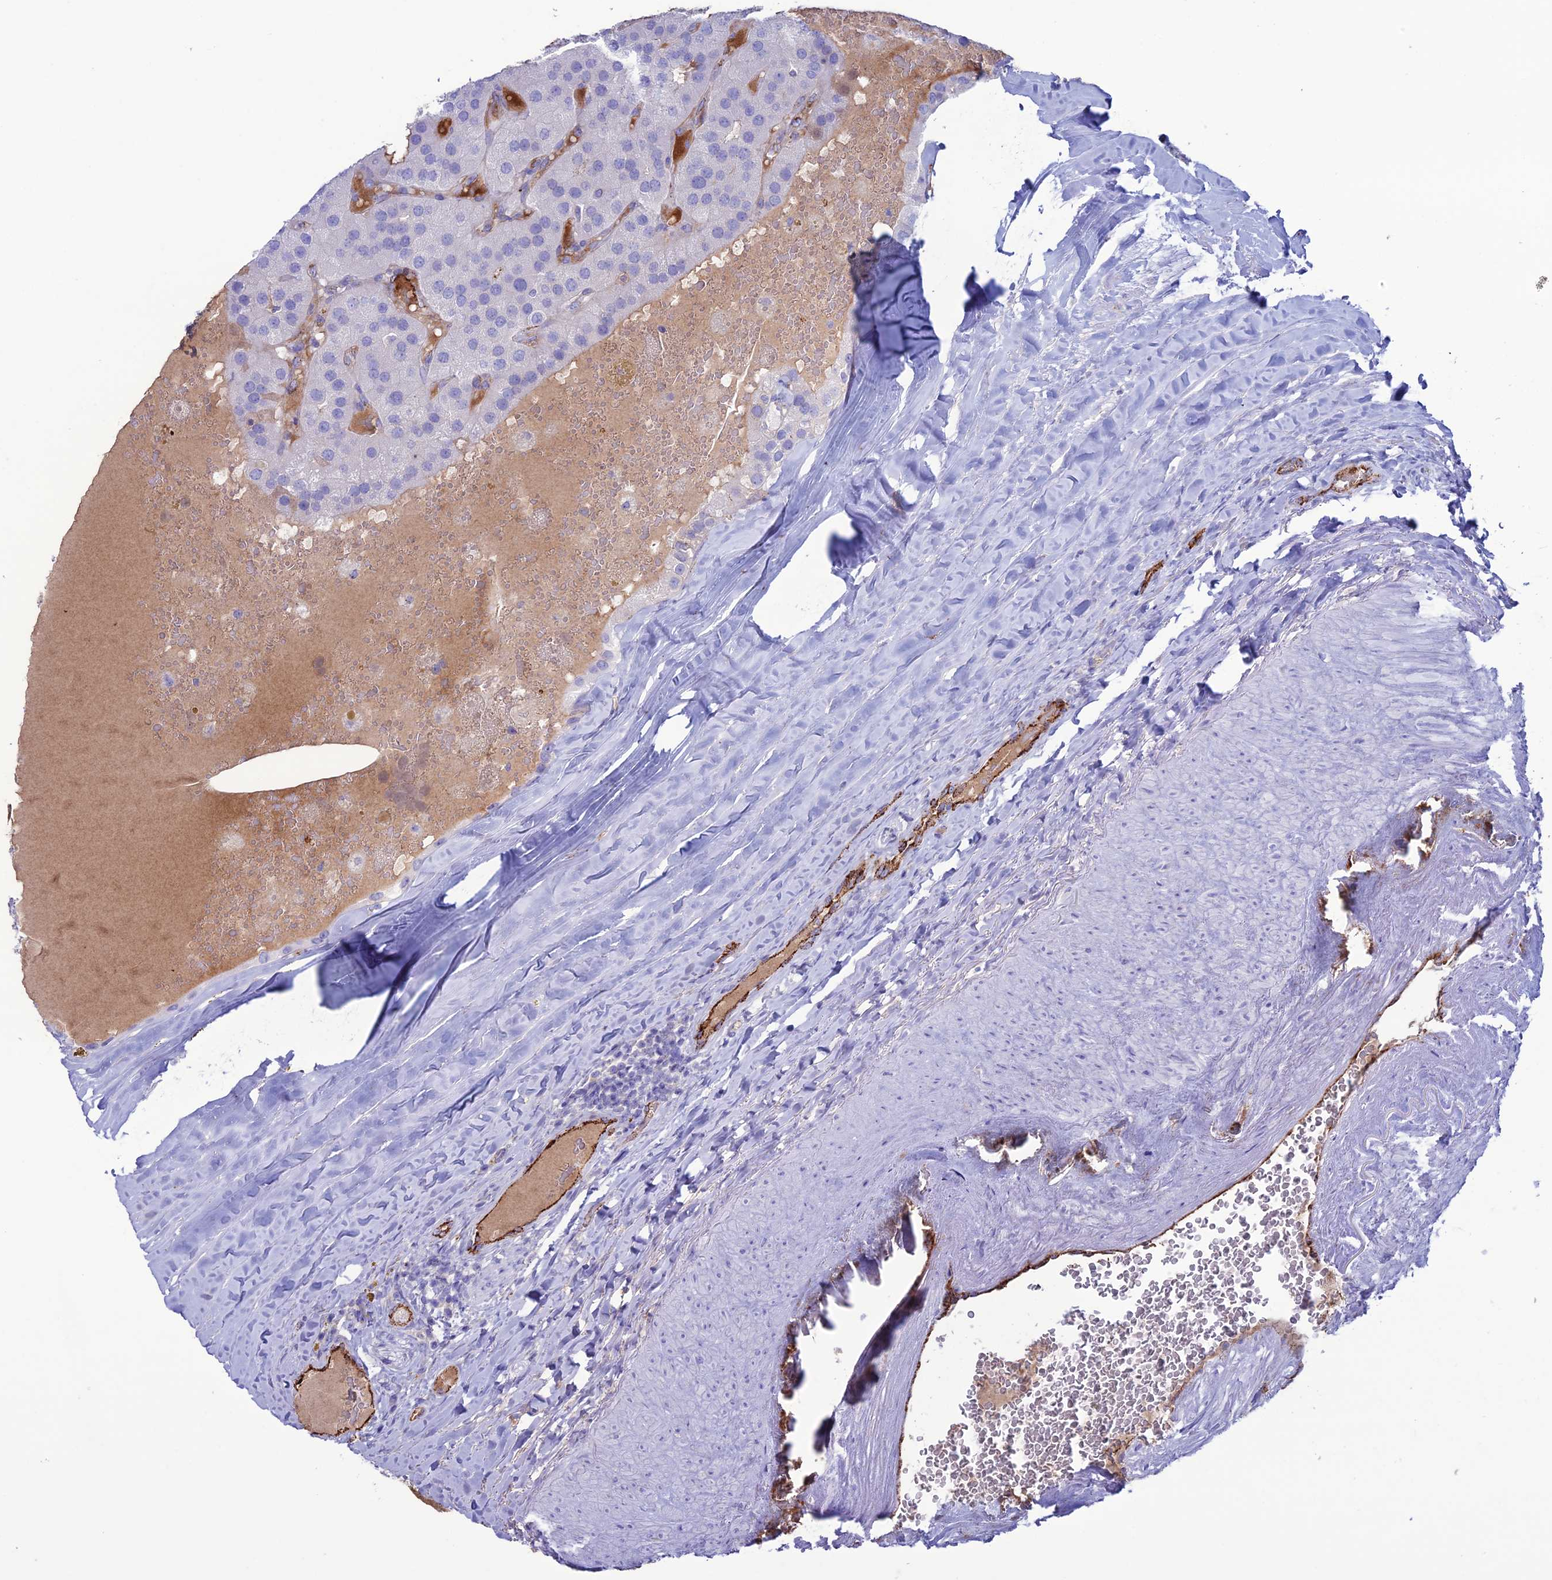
{"staining": {"intensity": "negative", "quantity": "none", "location": "none"}, "tissue": "parathyroid gland", "cell_type": "Glandular cells", "image_type": "normal", "snomed": [{"axis": "morphology", "description": "Normal tissue, NOS"}, {"axis": "morphology", "description": "Adenoma, NOS"}, {"axis": "topography", "description": "Parathyroid gland"}], "caption": "A photomicrograph of parathyroid gland stained for a protein demonstrates no brown staining in glandular cells. The staining was performed using DAB to visualize the protein expression in brown, while the nuclei were stained in blue with hematoxylin (Magnification: 20x).", "gene": "CDC42EP5", "patient": {"sex": "female", "age": 86}}